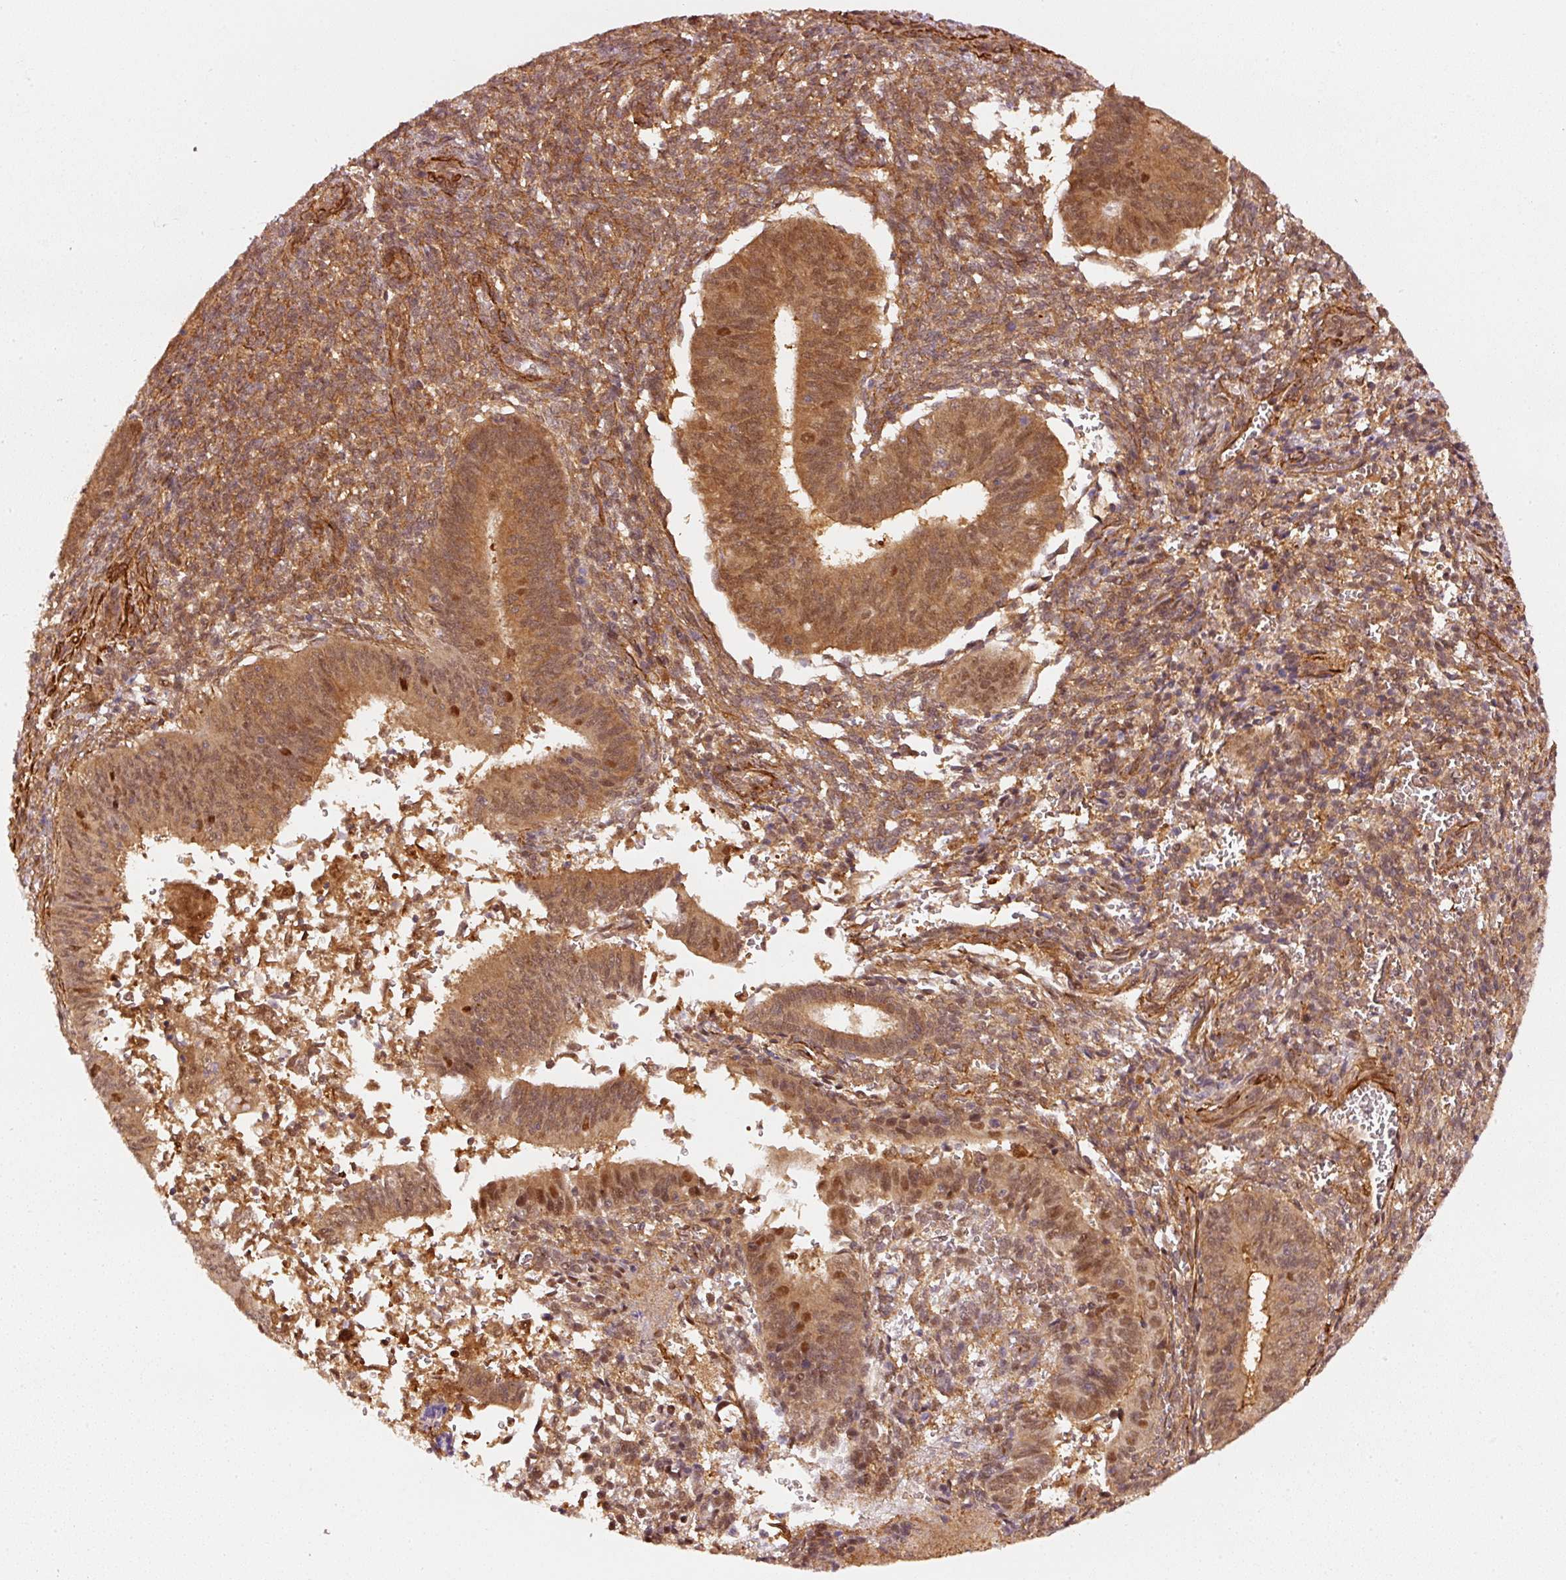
{"staining": {"intensity": "strong", "quantity": ">75%", "location": "cytoplasmic/membranous,nuclear"}, "tissue": "endometrial cancer", "cell_type": "Tumor cells", "image_type": "cancer", "snomed": [{"axis": "morphology", "description": "Adenocarcinoma, NOS"}, {"axis": "topography", "description": "Endometrium"}], "caption": "Endometrial cancer (adenocarcinoma) stained with a protein marker displays strong staining in tumor cells.", "gene": "PSMD1", "patient": {"sex": "female", "age": 50}}